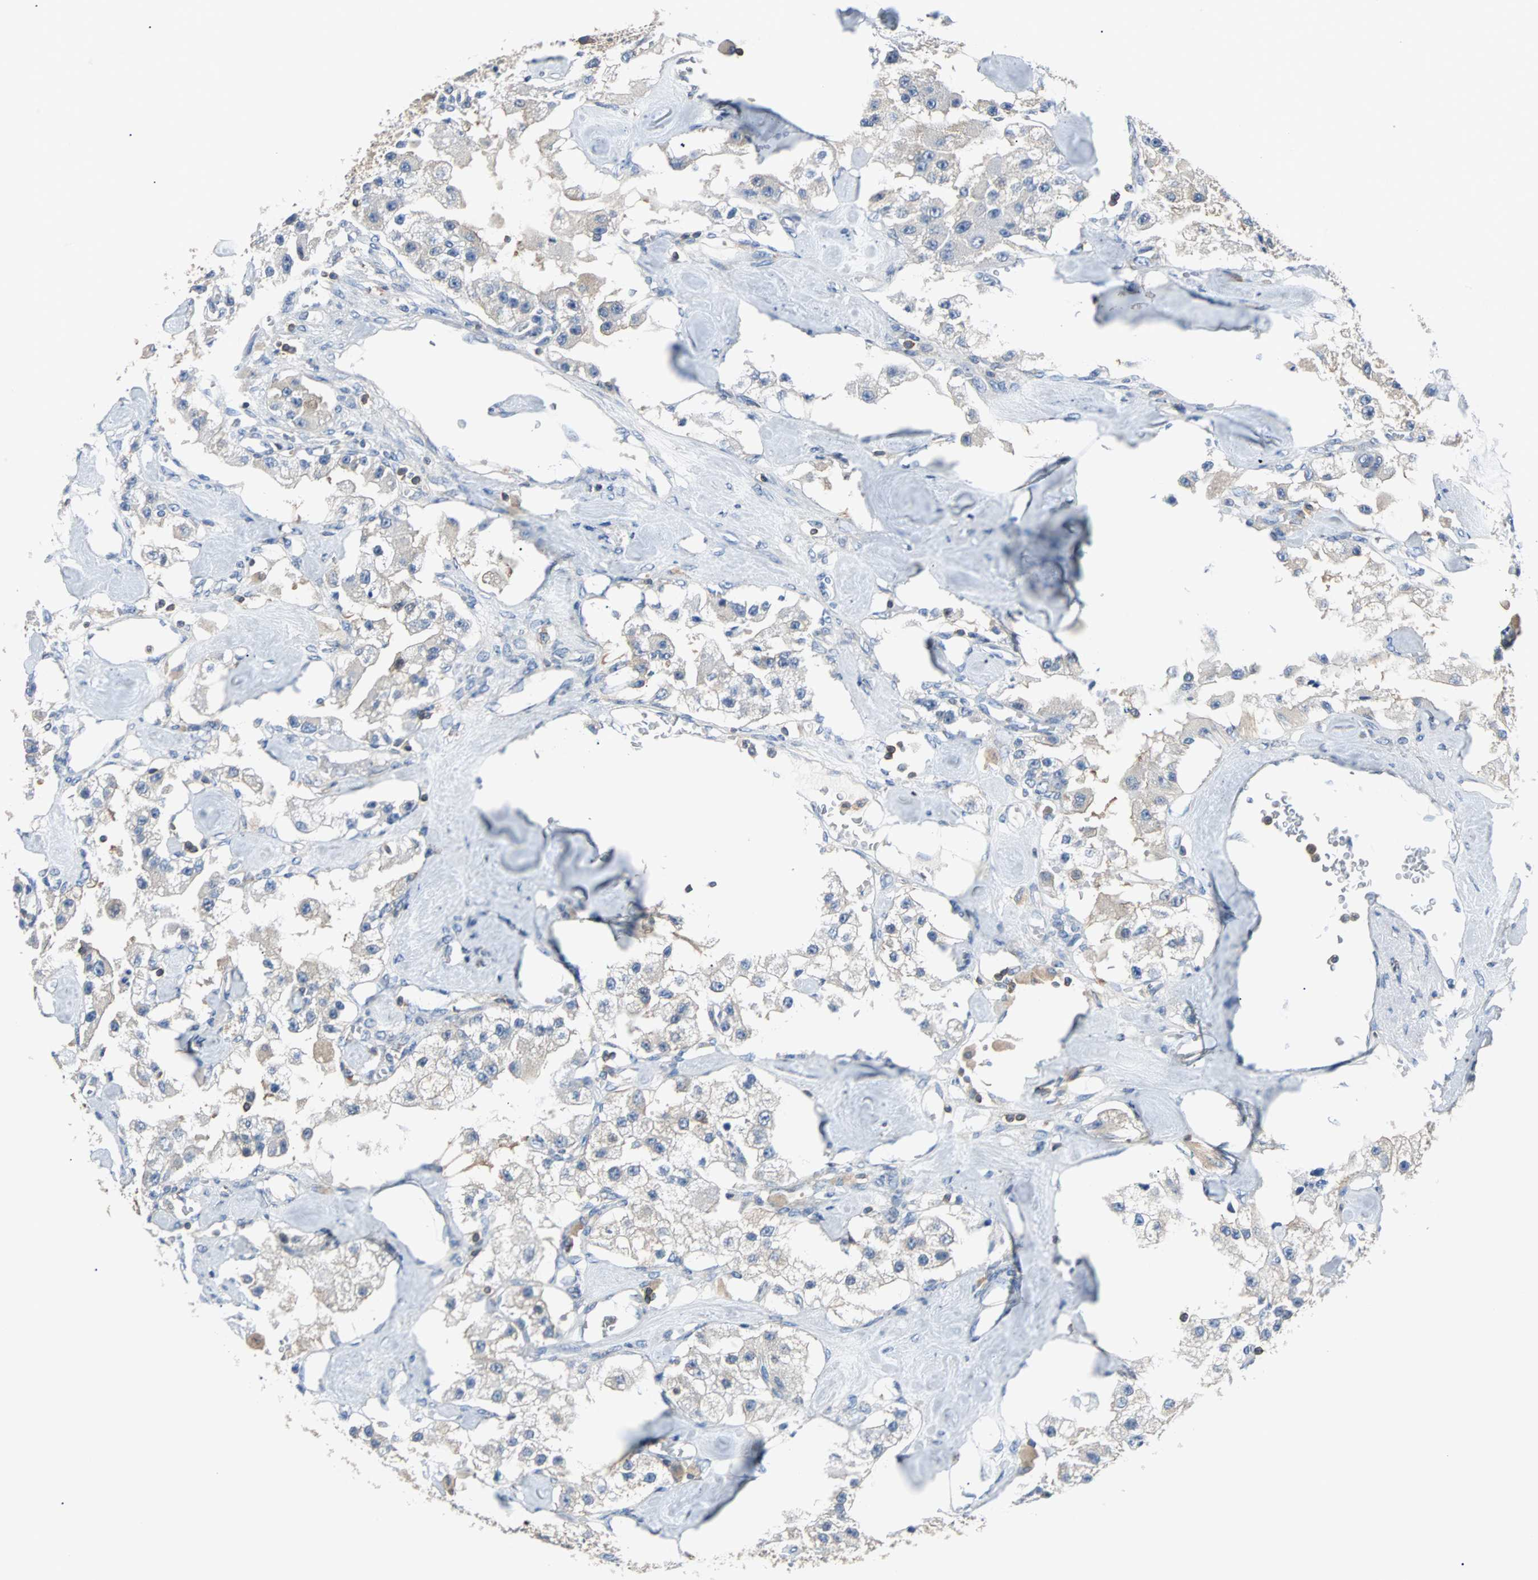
{"staining": {"intensity": "negative", "quantity": "none", "location": "none"}, "tissue": "carcinoid", "cell_type": "Tumor cells", "image_type": "cancer", "snomed": [{"axis": "morphology", "description": "Carcinoid, malignant, NOS"}, {"axis": "topography", "description": "Pancreas"}], "caption": "Malignant carcinoid was stained to show a protein in brown. There is no significant expression in tumor cells.", "gene": "TSC22D4", "patient": {"sex": "male", "age": 41}}